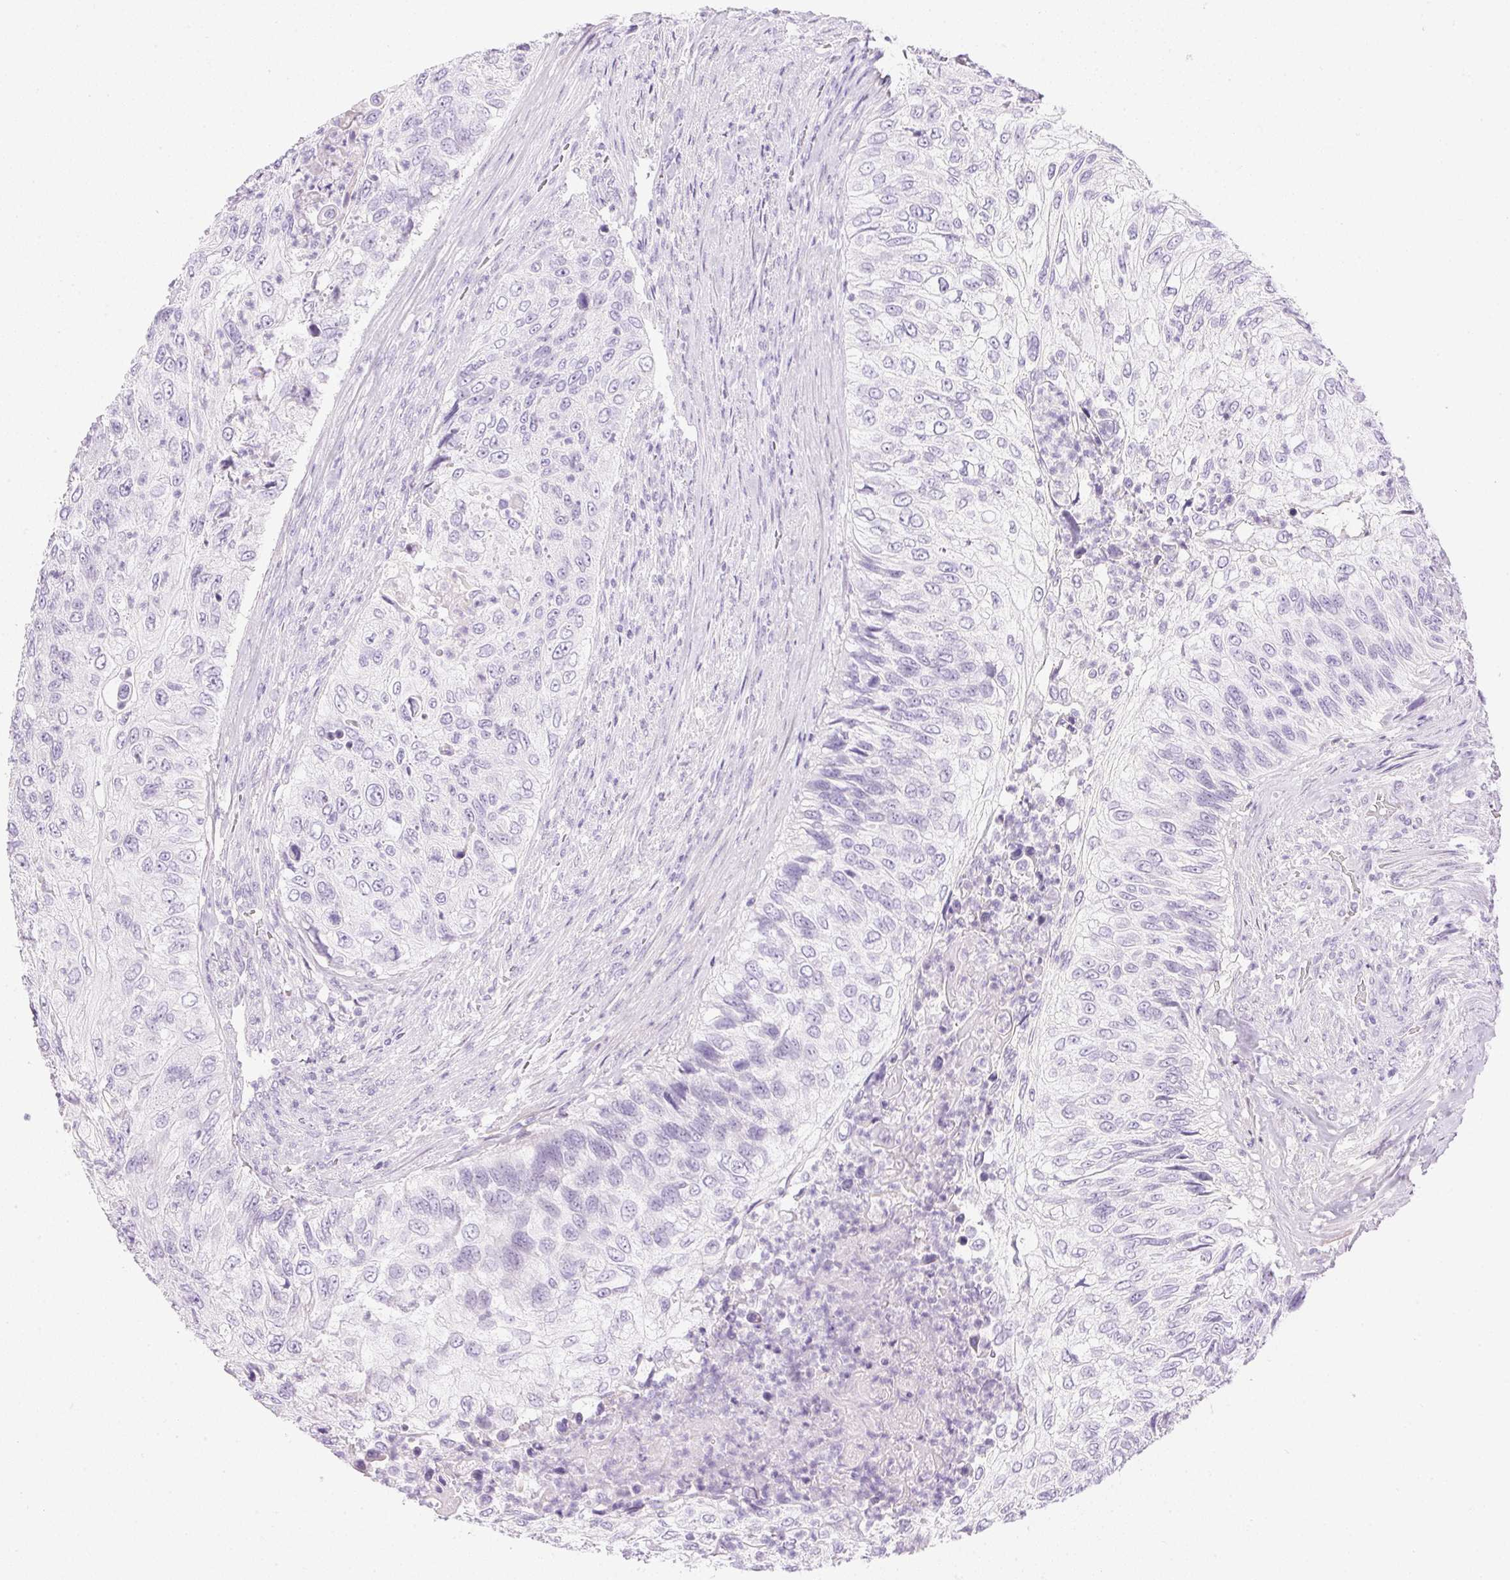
{"staining": {"intensity": "negative", "quantity": "none", "location": "none"}, "tissue": "urothelial cancer", "cell_type": "Tumor cells", "image_type": "cancer", "snomed": [{"axis": "morphology", "description": "Urothelial carcinoma, High grade"}, {"axis": "topography", "description": "Urinary bladder"}], "caption": "There is no significant staining in tumor cells of urothelial cancer. (DAB immunohistochemistry, high magnification).", "gene": "CTRL", "patient": {"sex": "female", "age": 60}}